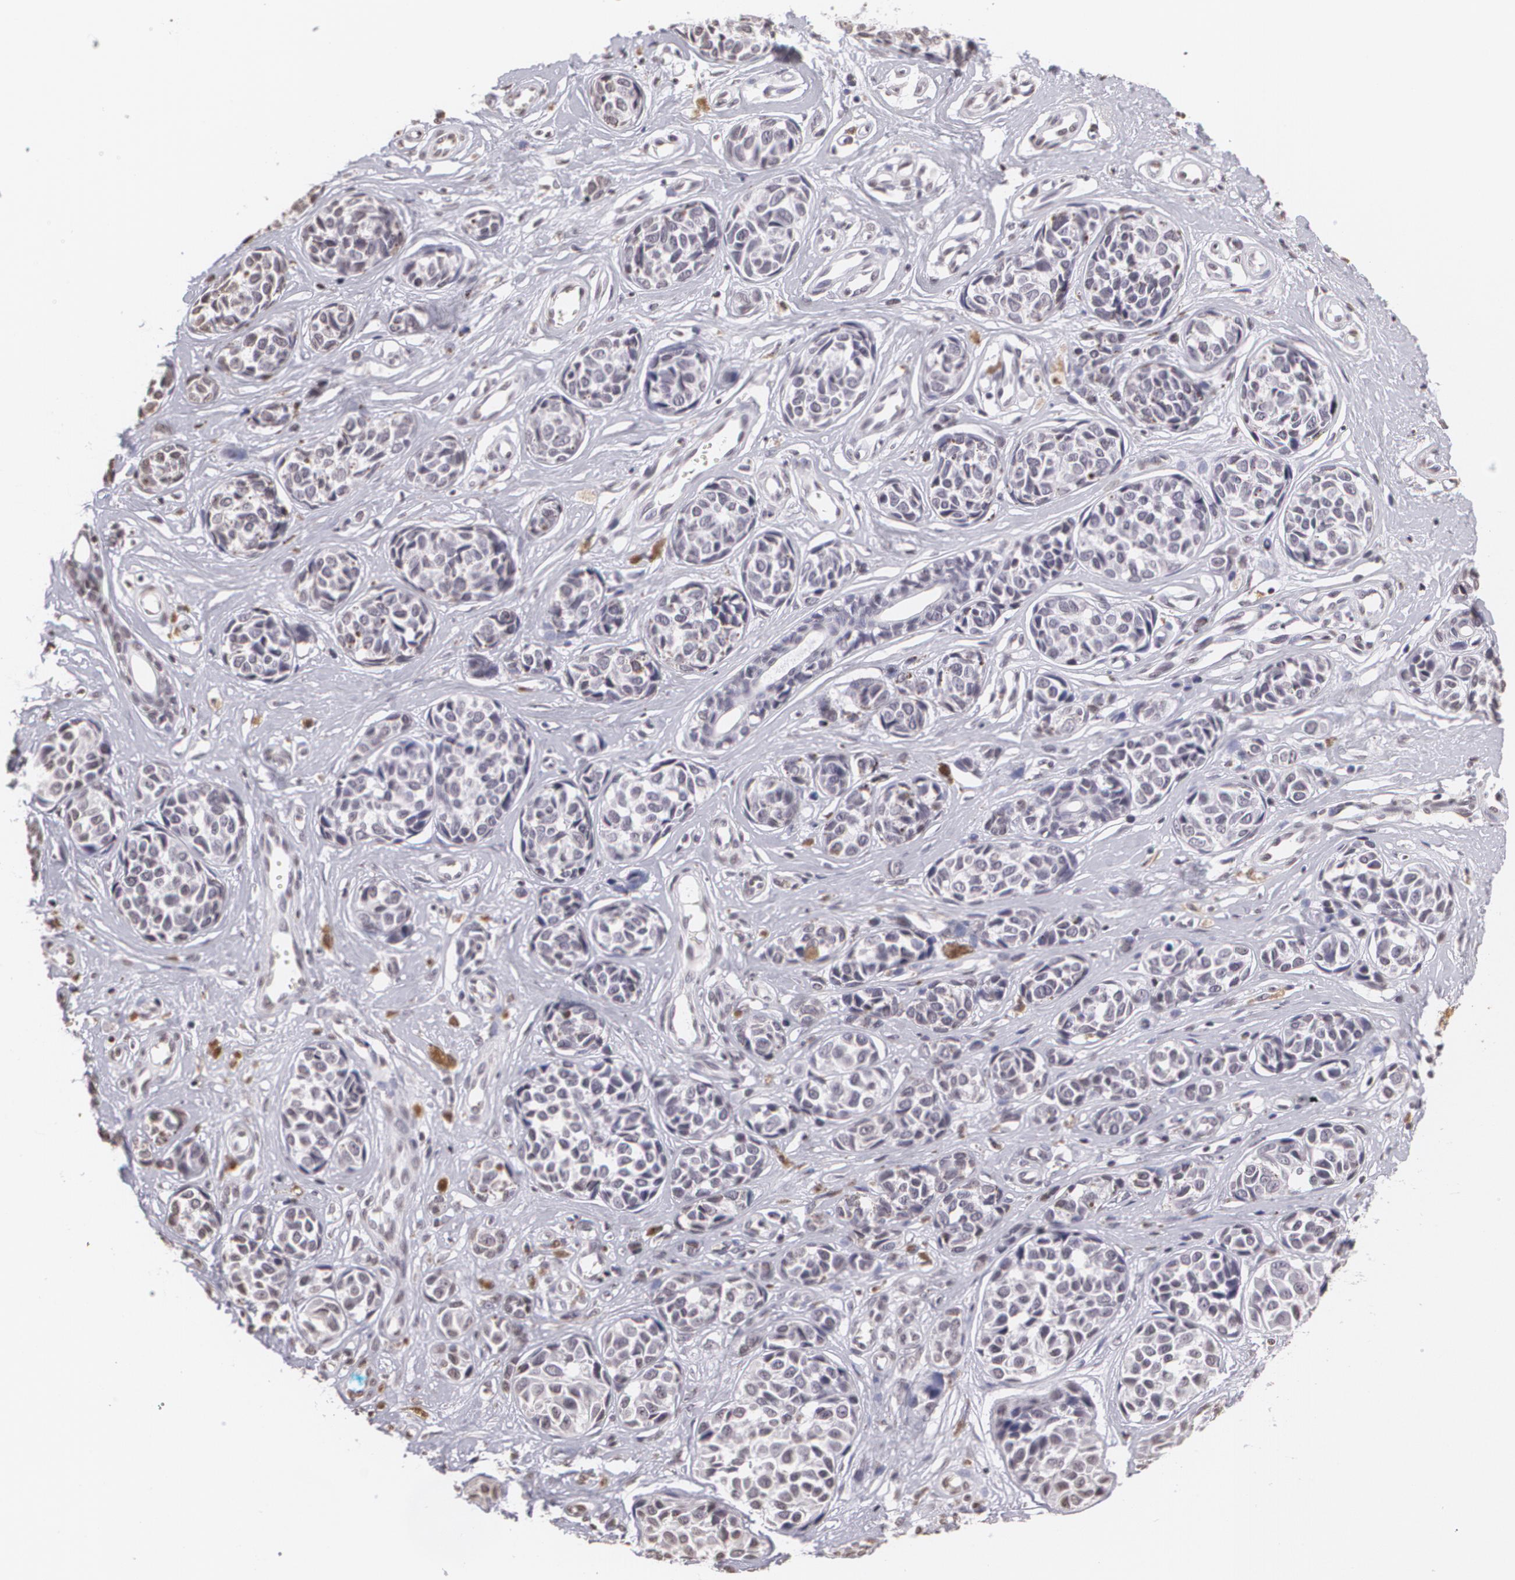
{"staining": {"intensity": "negative", "quantity": "none", "location": "none"}, "tissue": "melanoma", "cell_type": "Tumor cells", "image_type": "cancer", "snomed": [{"axis": "morphology", "description": "Malignant melanoma, NOS"}, {"axis": "topography", "description": "Skin"}], "caption": "Immunohistochemistry (IHC) micrograph of melanoma stained for a protein (brown), which exhibits no positivity in tumor cells.", "gene": "MUC1", "patient": {"sex": "male", "age": 79}}